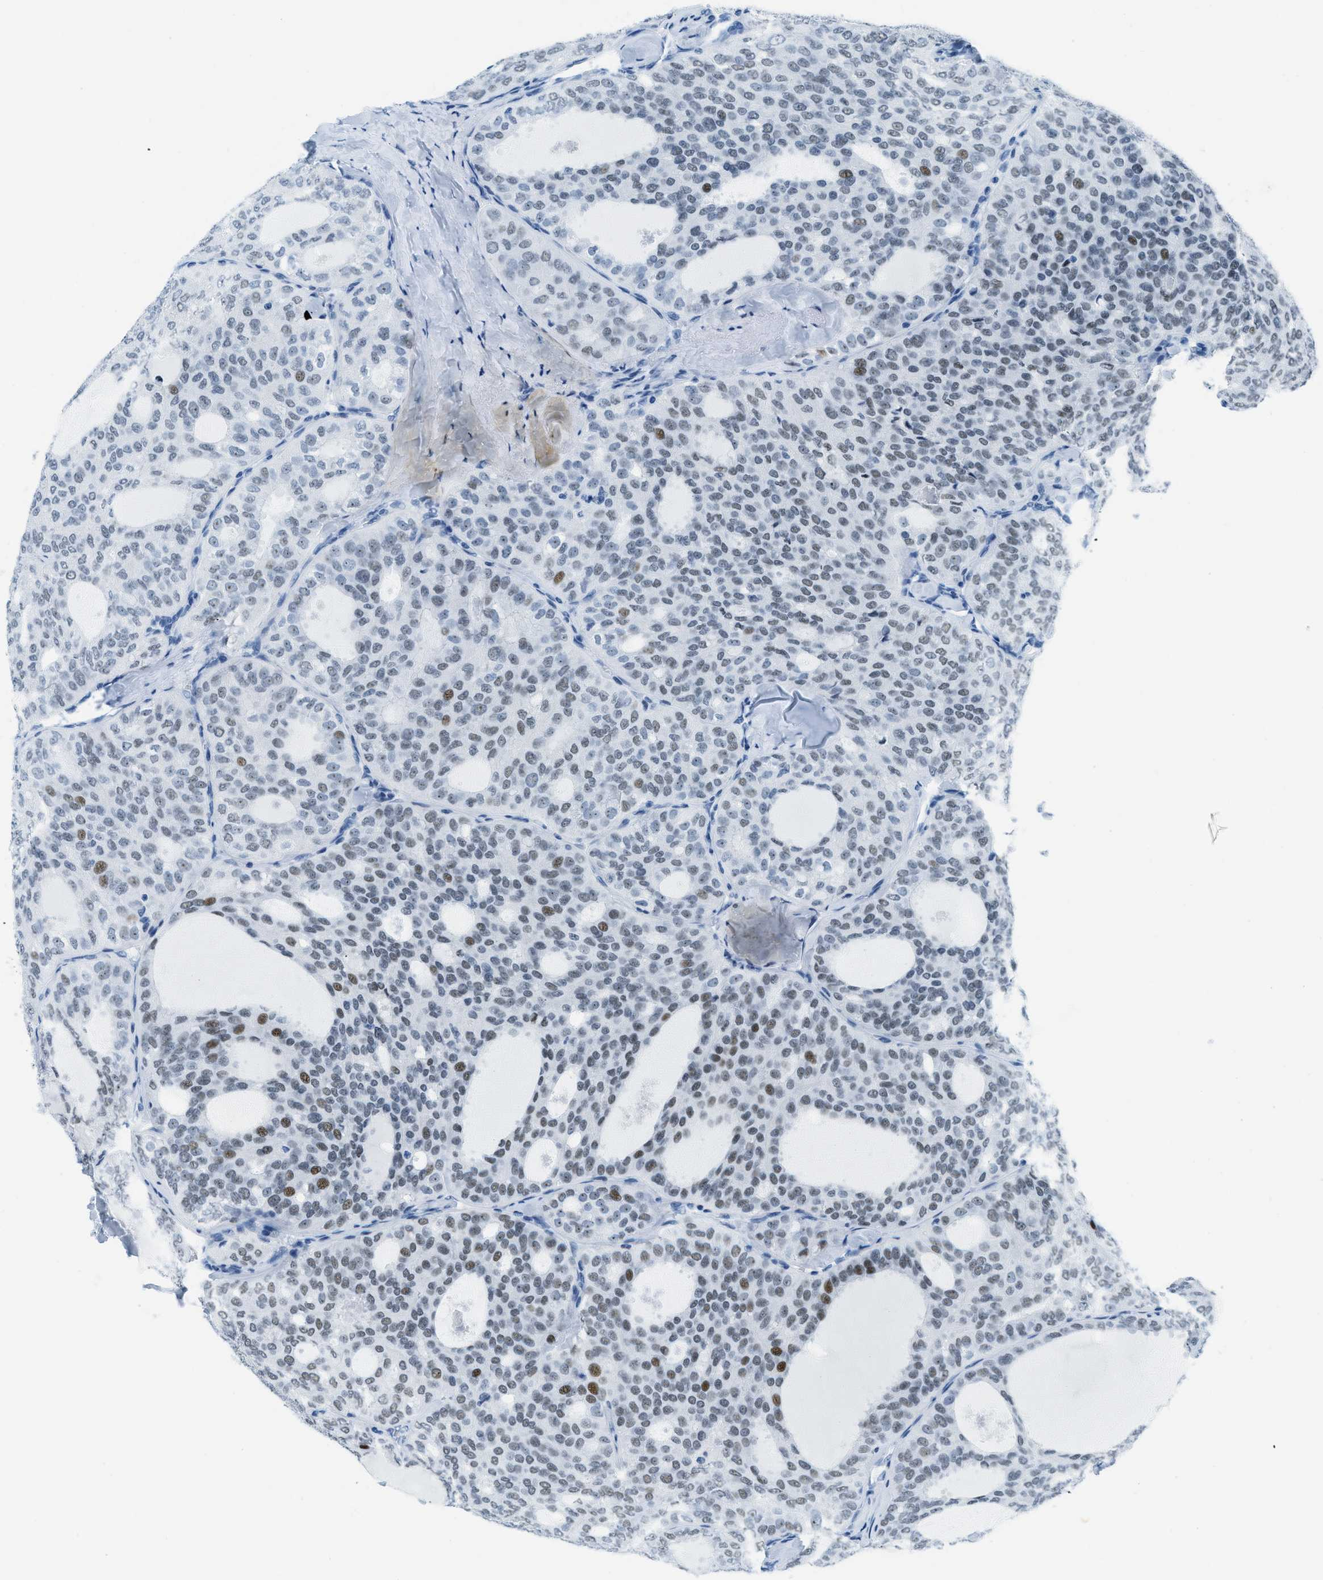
{"staining": {"intensity": "negative", "quantity": "none", "location": "none"}, "tissue": "thyroid cancer", "cell_type": "Tumor cells", "image_type": "cancer", "snomed": [{"axis": "morphology", "description": "Follicular adenoma carcinoma, NOS"}, {"axis": "topography", "description": "Thyroid gland"}], "caption": "A high-resolution image shows immunohistochemistry (IHC) staining of thyroid cancer, which exhibits no significant expression in tumor cells. Brightfield microscopy of IHC stained with DAB (brown) and hematoxylin (blue), captured at high magnification.", "gene": "PLA2G2A", "patient": {"sex": "male", "age": 75}}